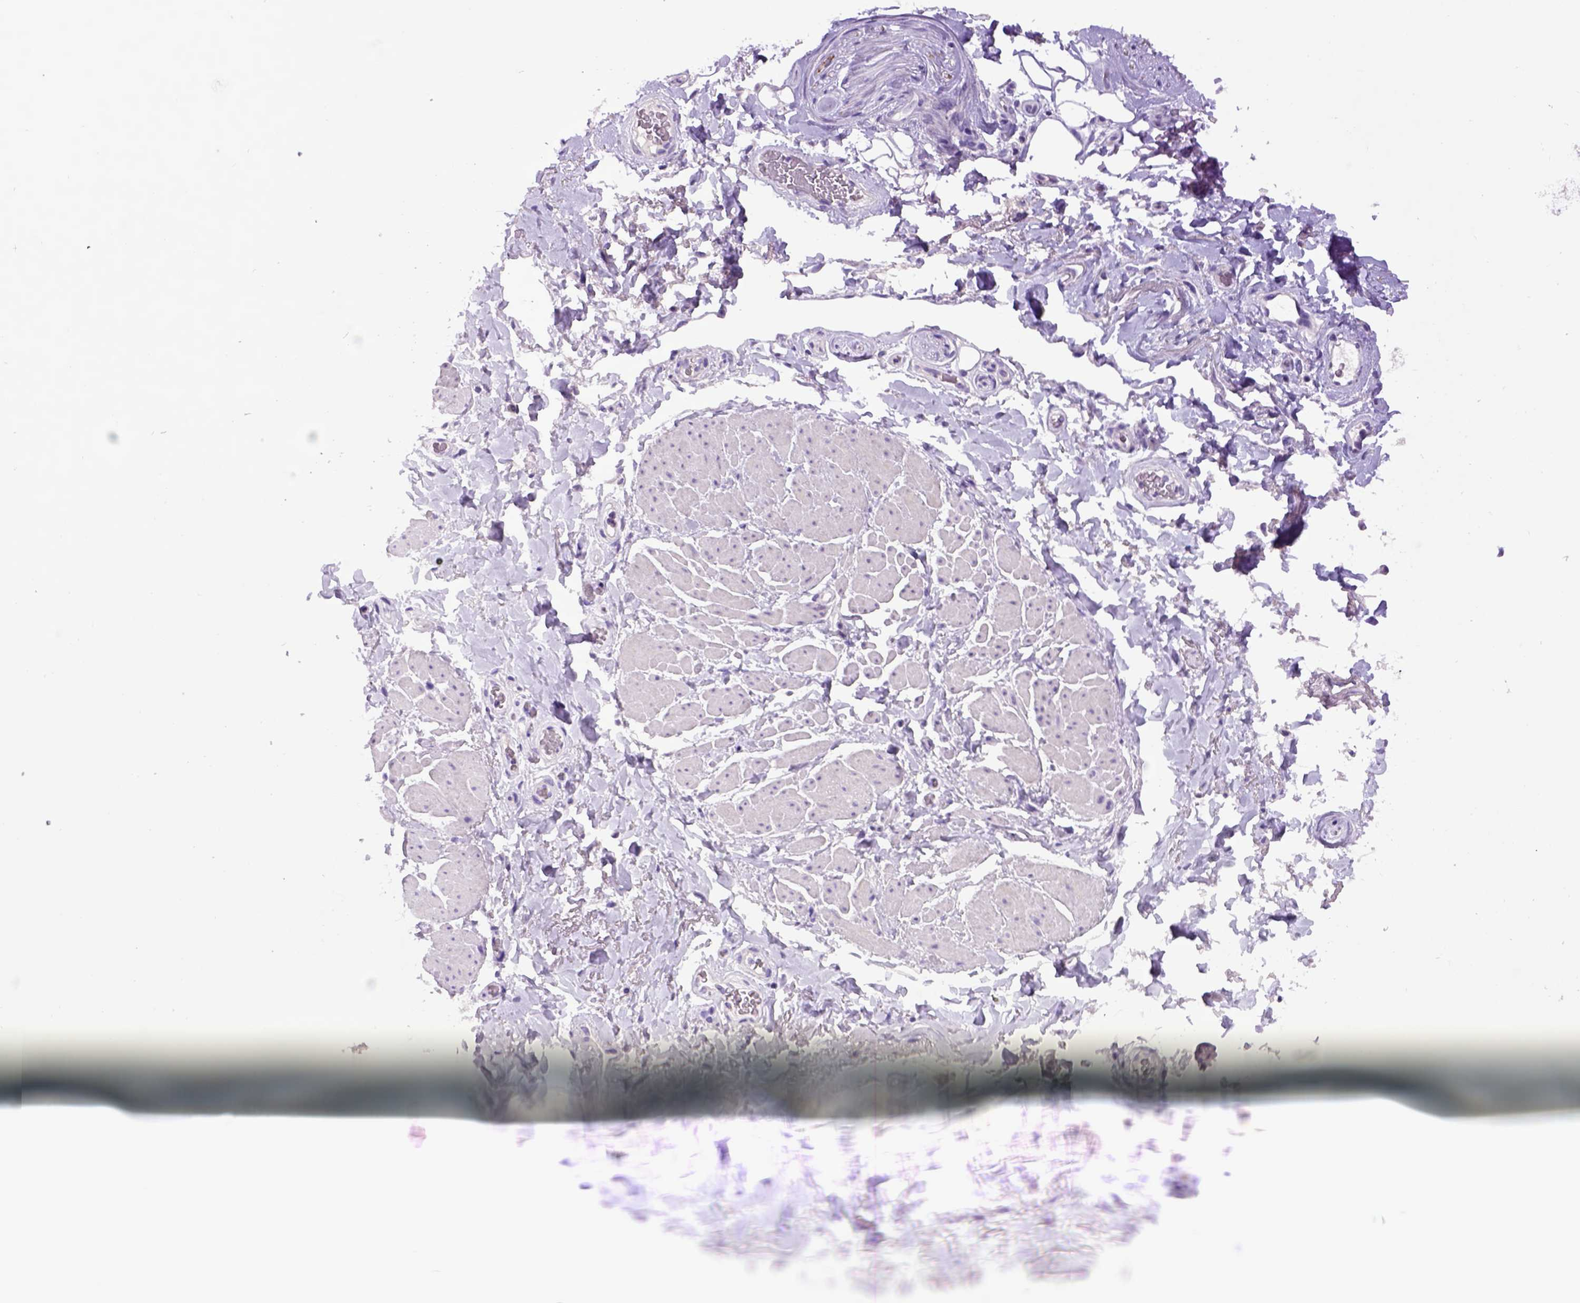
{"staining": {"intensity": "negative", "quantity": "none", "location": "none"}, "tissue": "adipose tissue", "cell_type": "Adipocytes", "image_type": "normal", "snomed": [{"axis": "morphology", "description": "Normal tissue, NOS"}, {"axis": "topography", "description": "Anal"}, {"axis": "topography", "description": "Peripheral nerve tissue"}], "caption": "This micrograph is of normal adipose tissue stained with immunohistochemistry to label a protein in brown with the nuclei are counter-stained blue. There is no positivity in adipocytes.", "gene": "CDH1", "patient": {"sex": "male", "age": 53}}